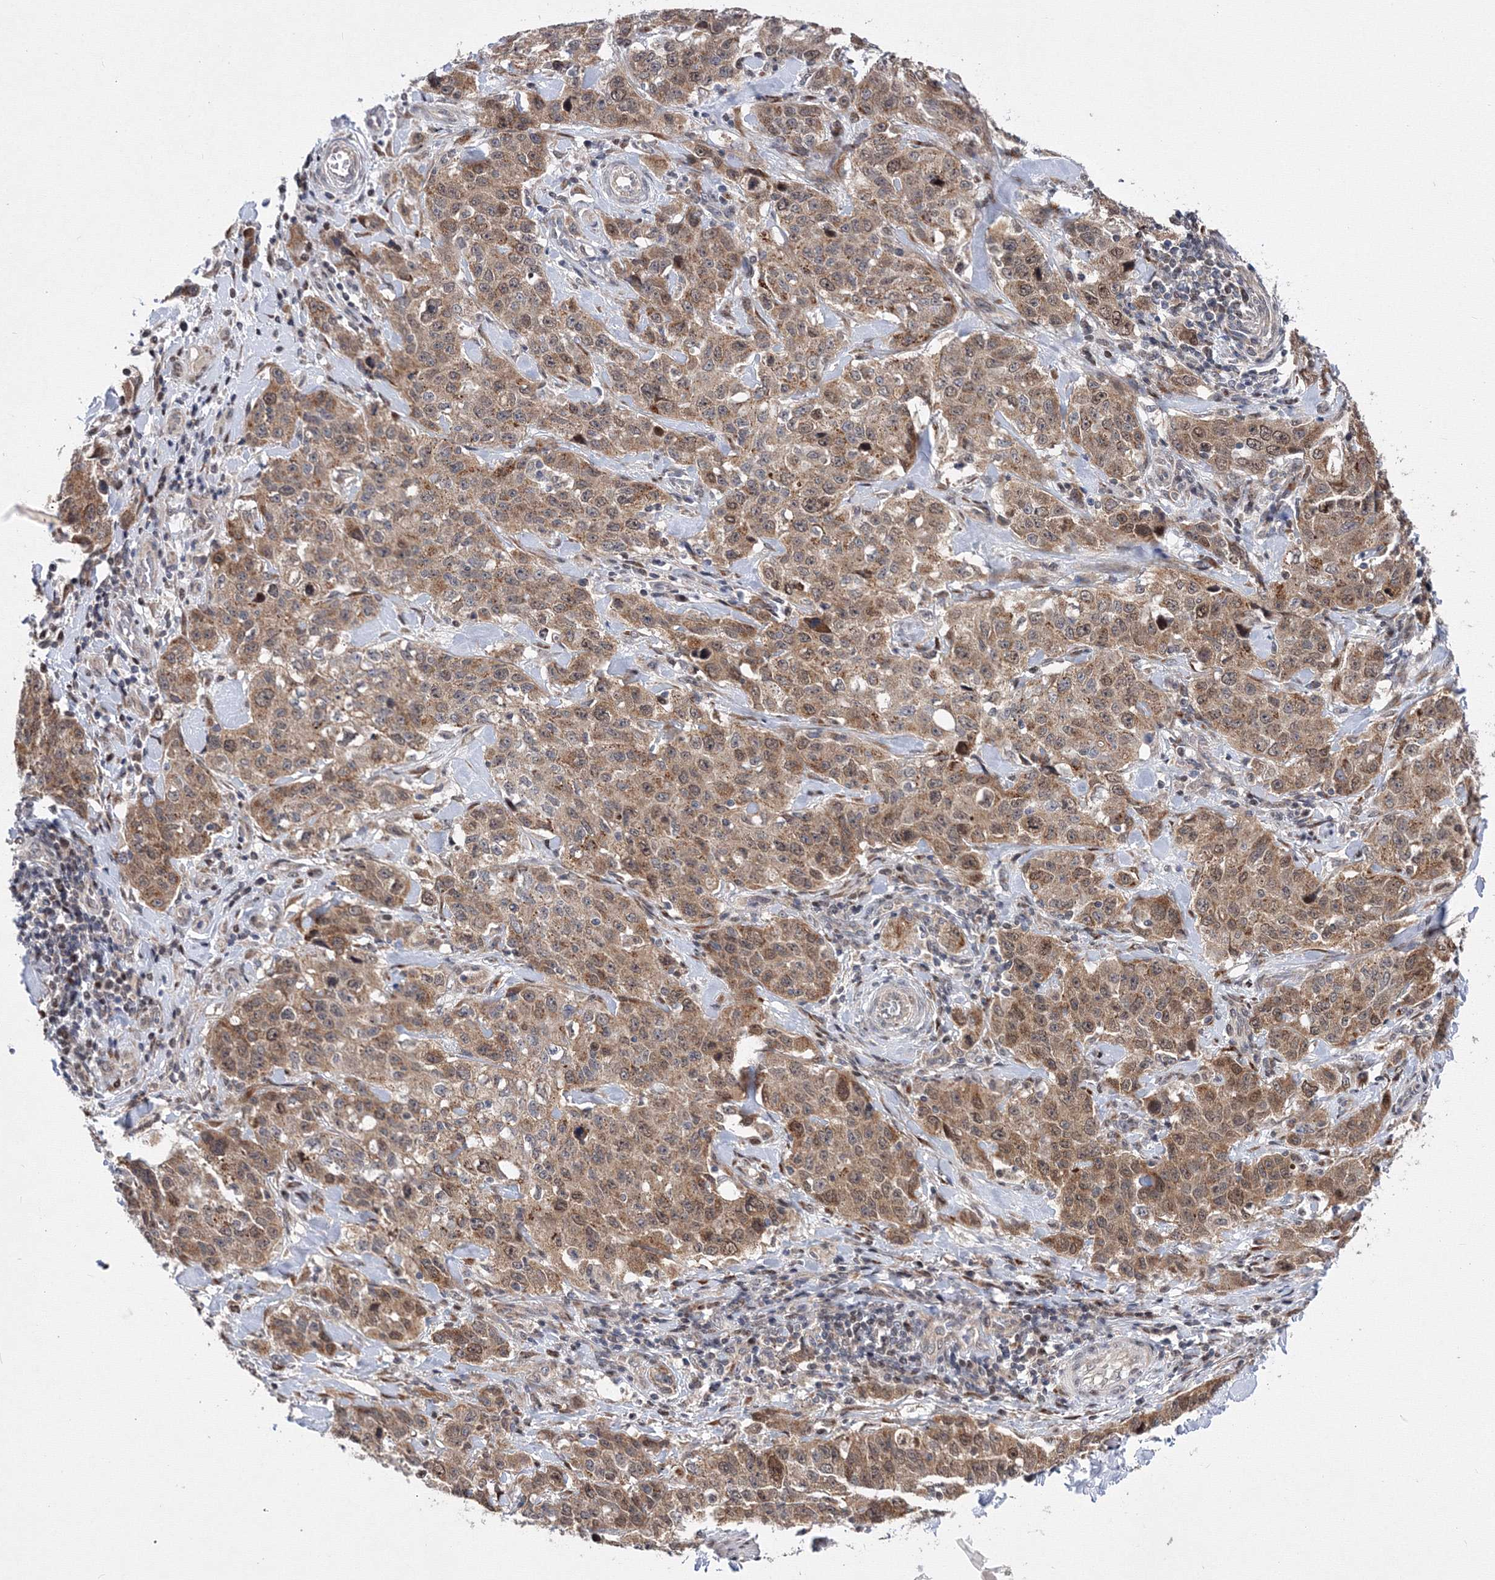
{"staining": {"intensity": "moderate", "quantity": ">75%", "location": "cytoplasmic/membranous"}, "tissue": "stomach cancer", "cell_type": "Tumor cells", "image_type": "cancer", "snomed": [{"axis": "morphology", "description": "Adenocarcinoma, NOS"}, {"axis": "topography", "description": "Stomach"}], "caption": "Brown immunohistochemical staining in stomach adenocarcinoma exhibits moderate cytoplasmic/membranous expression in approximately >75% of tumor cells.", "gene": "GPN1", "patient": {"sex": "male", "age": 48}}